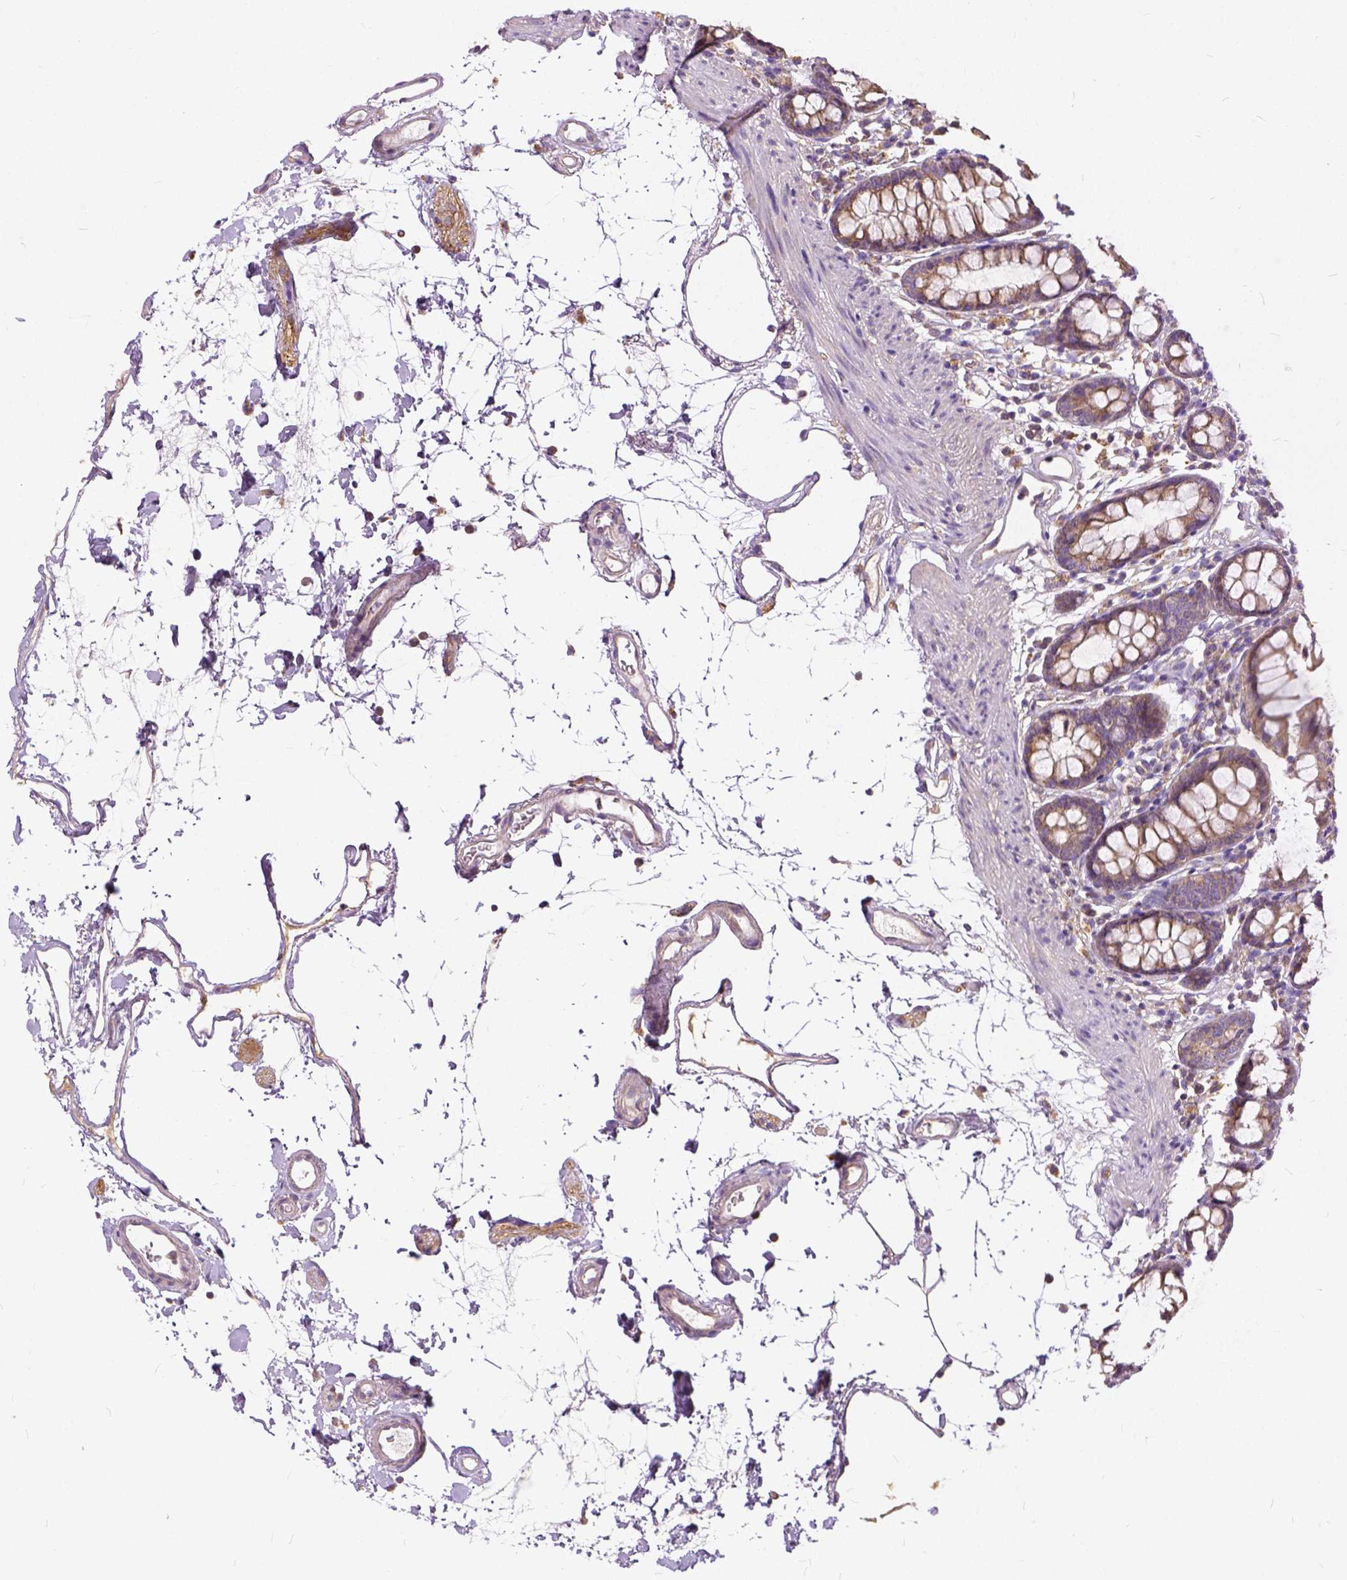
{"staining": {"intensity": "negative", "quantity": "none", "location": "none"}, "tissue": "colon", "cell_type": "Endothelial cells", "image_type": "normal", "snomed": [{"axis": "morphology", "description": "Normal tissue, NOS"}, {"axis": "topography", "description": "Colon"}], "caption": "Immunohistochemistry (IHC) of normal human colon reveals no expression in endothelial cells.", "gene": "CADM4", "patient": {"sex": "female", "age": 84}}